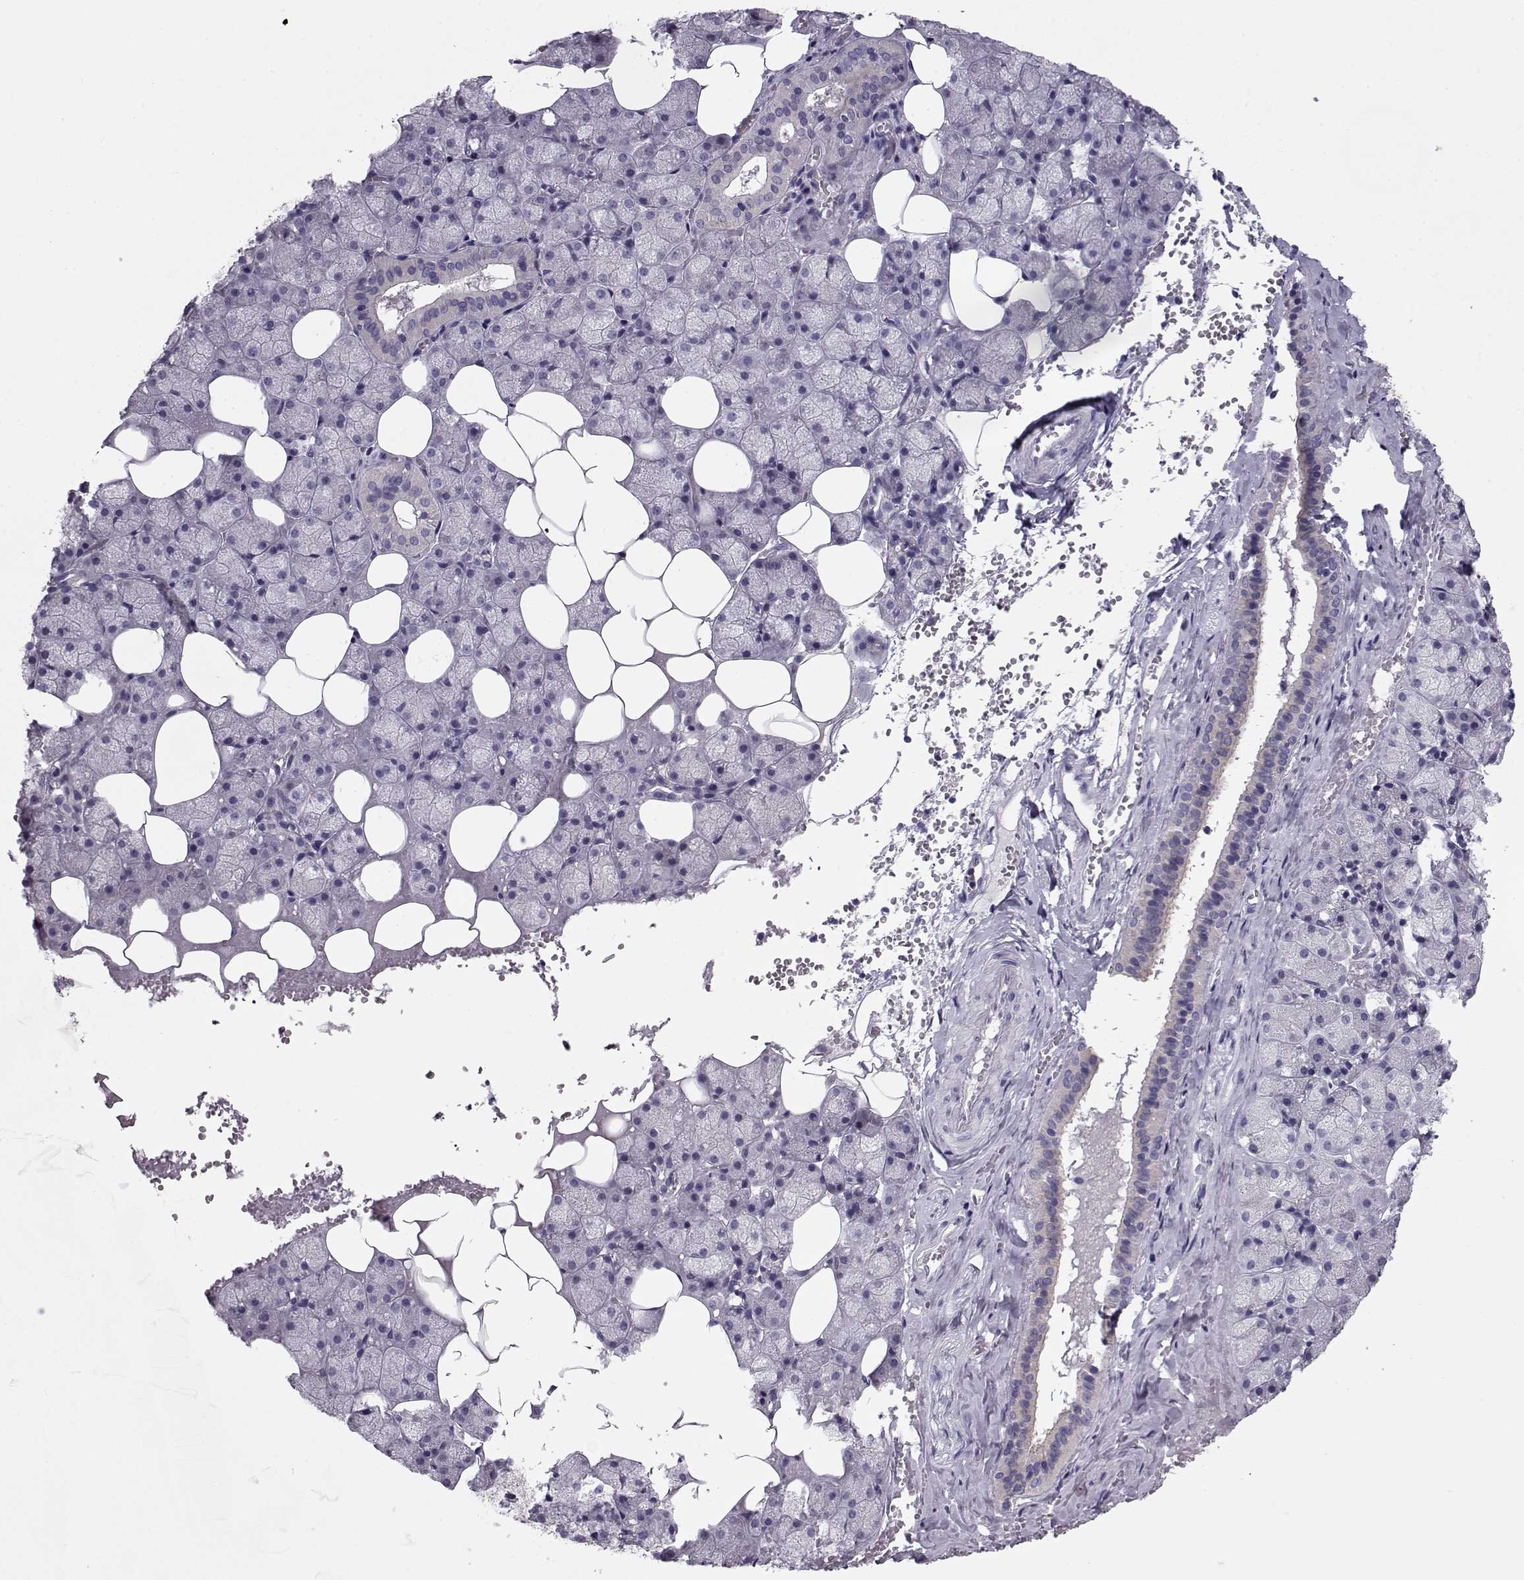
{"staining": {"intensity": "weak", "quantity": "<25%", "location": "cytoplasmic/membranous"}, "tissue": "salivary gland", "cell_type": "Glandular cells", "image_type": "normal", "snomed": [{"axis": "morphology", "description": "Normal tissue, NOS"}, {"axis": "topography", "description": "Salivary gland"}], "caption": "Immunohistochemical staining of normal human salivary gland displays no significant expression in glandular cells.", "gene": "GRK1", "patient": {"sex": "male", "age": 38}}